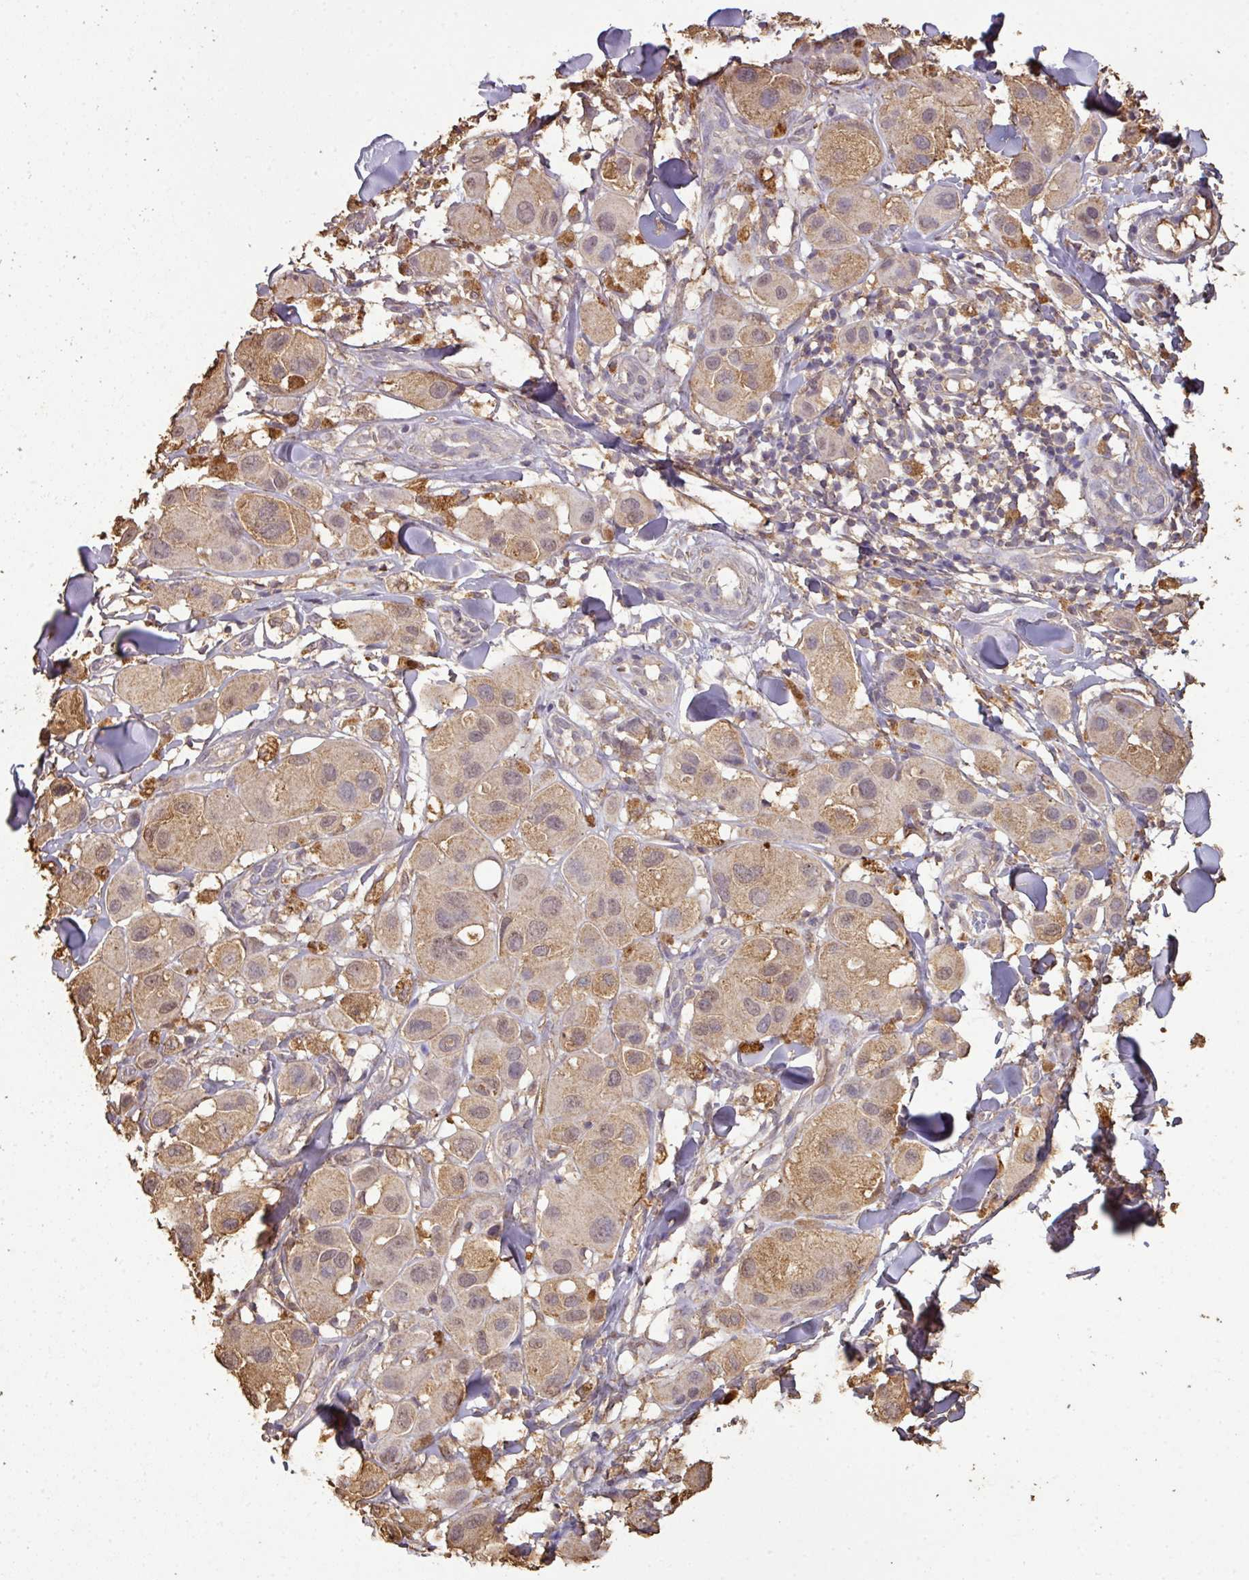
{"staining": {"intensity": "weak", "quantity": "25%-75%", "location": "cytoplasmic/membranous"}, "tissue": "melanoma", "cell_type": "Tumor cells", "image_type": "cancer", "snomed": [{"axis": "morphology", "description": "Malignant melanoma, Metastatic site"}, {"axis": "topography", "description": "Skin"}], "caption": "Human melanoma stained for a protein (brown) reveals weak cytoplasmic/membranous positive expression in approximately 25%-75% of tumor cells.", "gene": "ATAT1", "patient": {"sex": "male", "age": 41}}